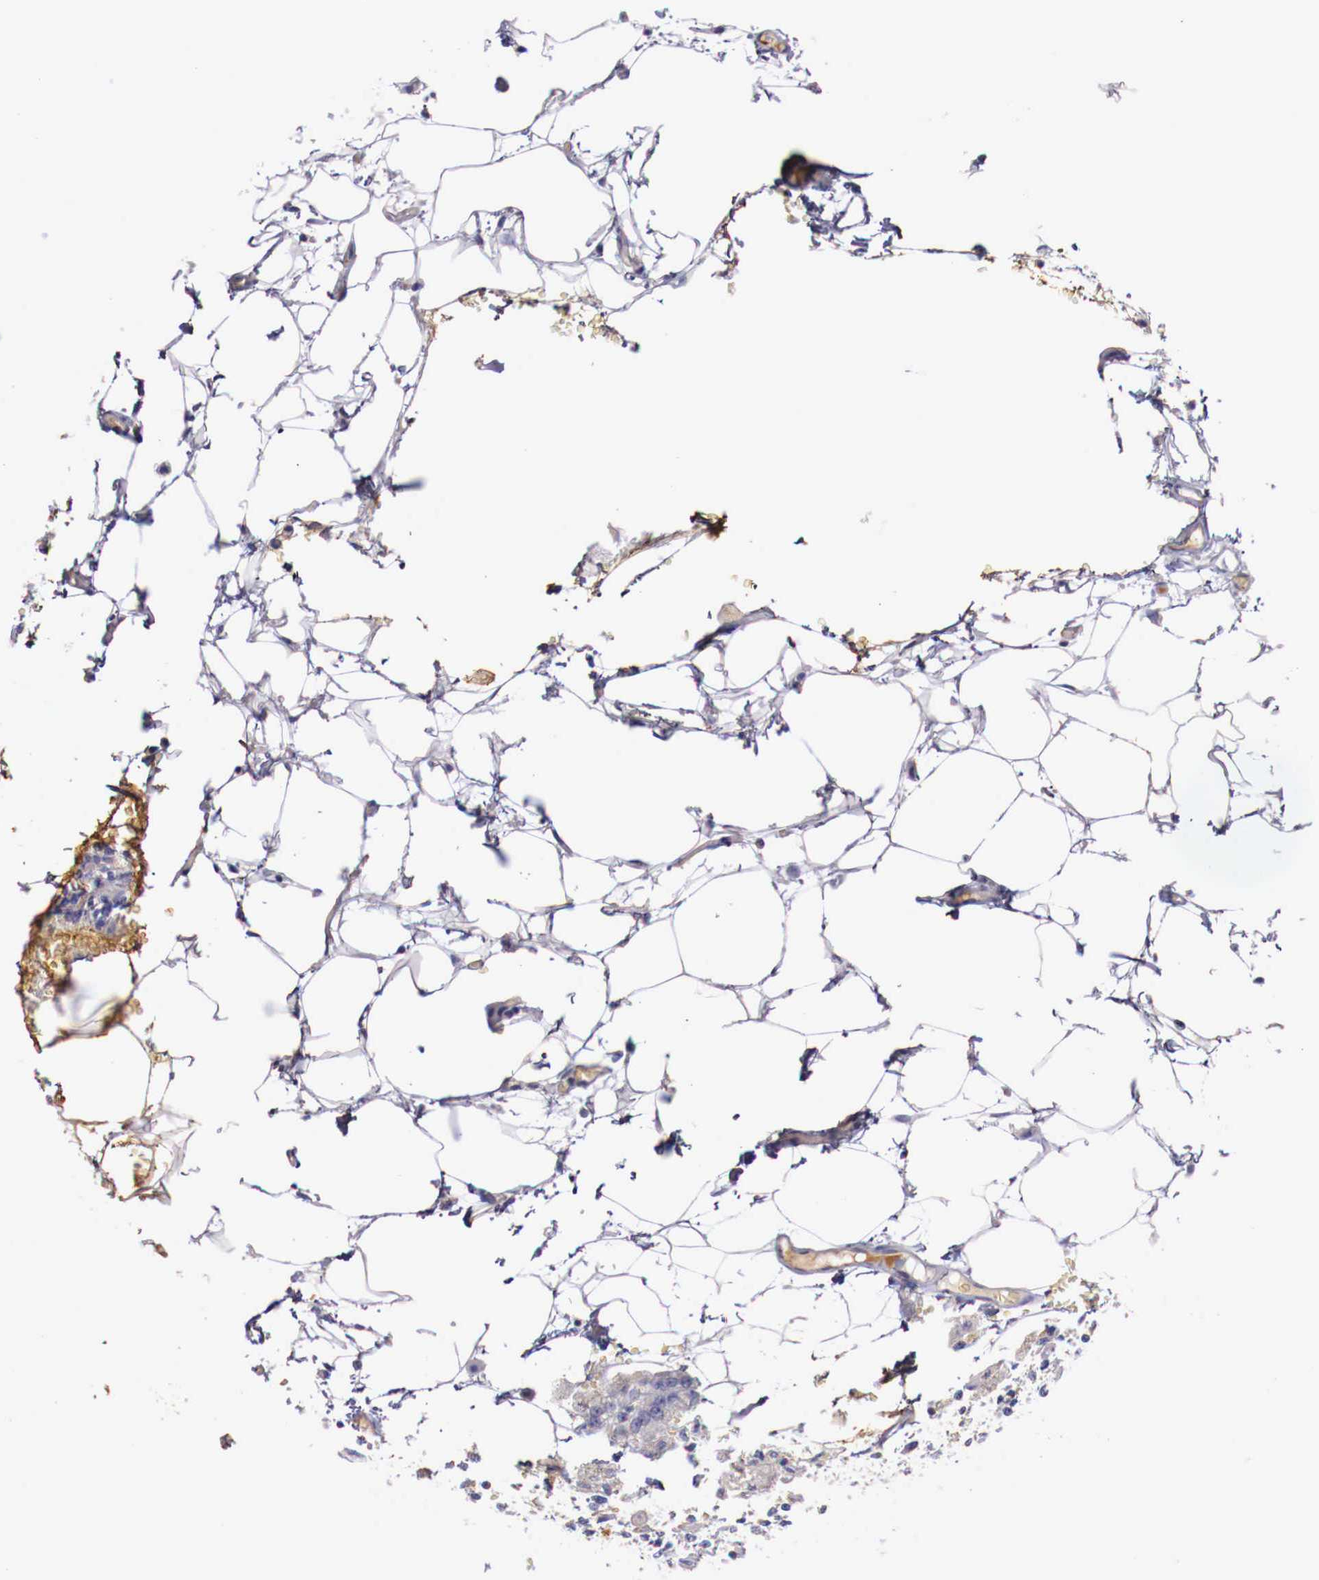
{"staining": {"intensity": "moderate", "quantity": "25%-75%", "location": "cytoplasmic/membranous"}, "tissue": "renal cancer", "cell_type": "Tumor cells", "image_type": "cancer", "snomed": [{"axis": "morphology", "description": "Adenocarcinoma, NOS"}, {"axis": "topography", "description": "Kidney"}], "caption": "Tumor cells display medium levels of moderate cytoplasmic/membranous positivity in approximately 25%-75% of cells in renal adenocarcinoma.", "gene": "PITPNA", "patient": {"sex": "female", "age": 56}}